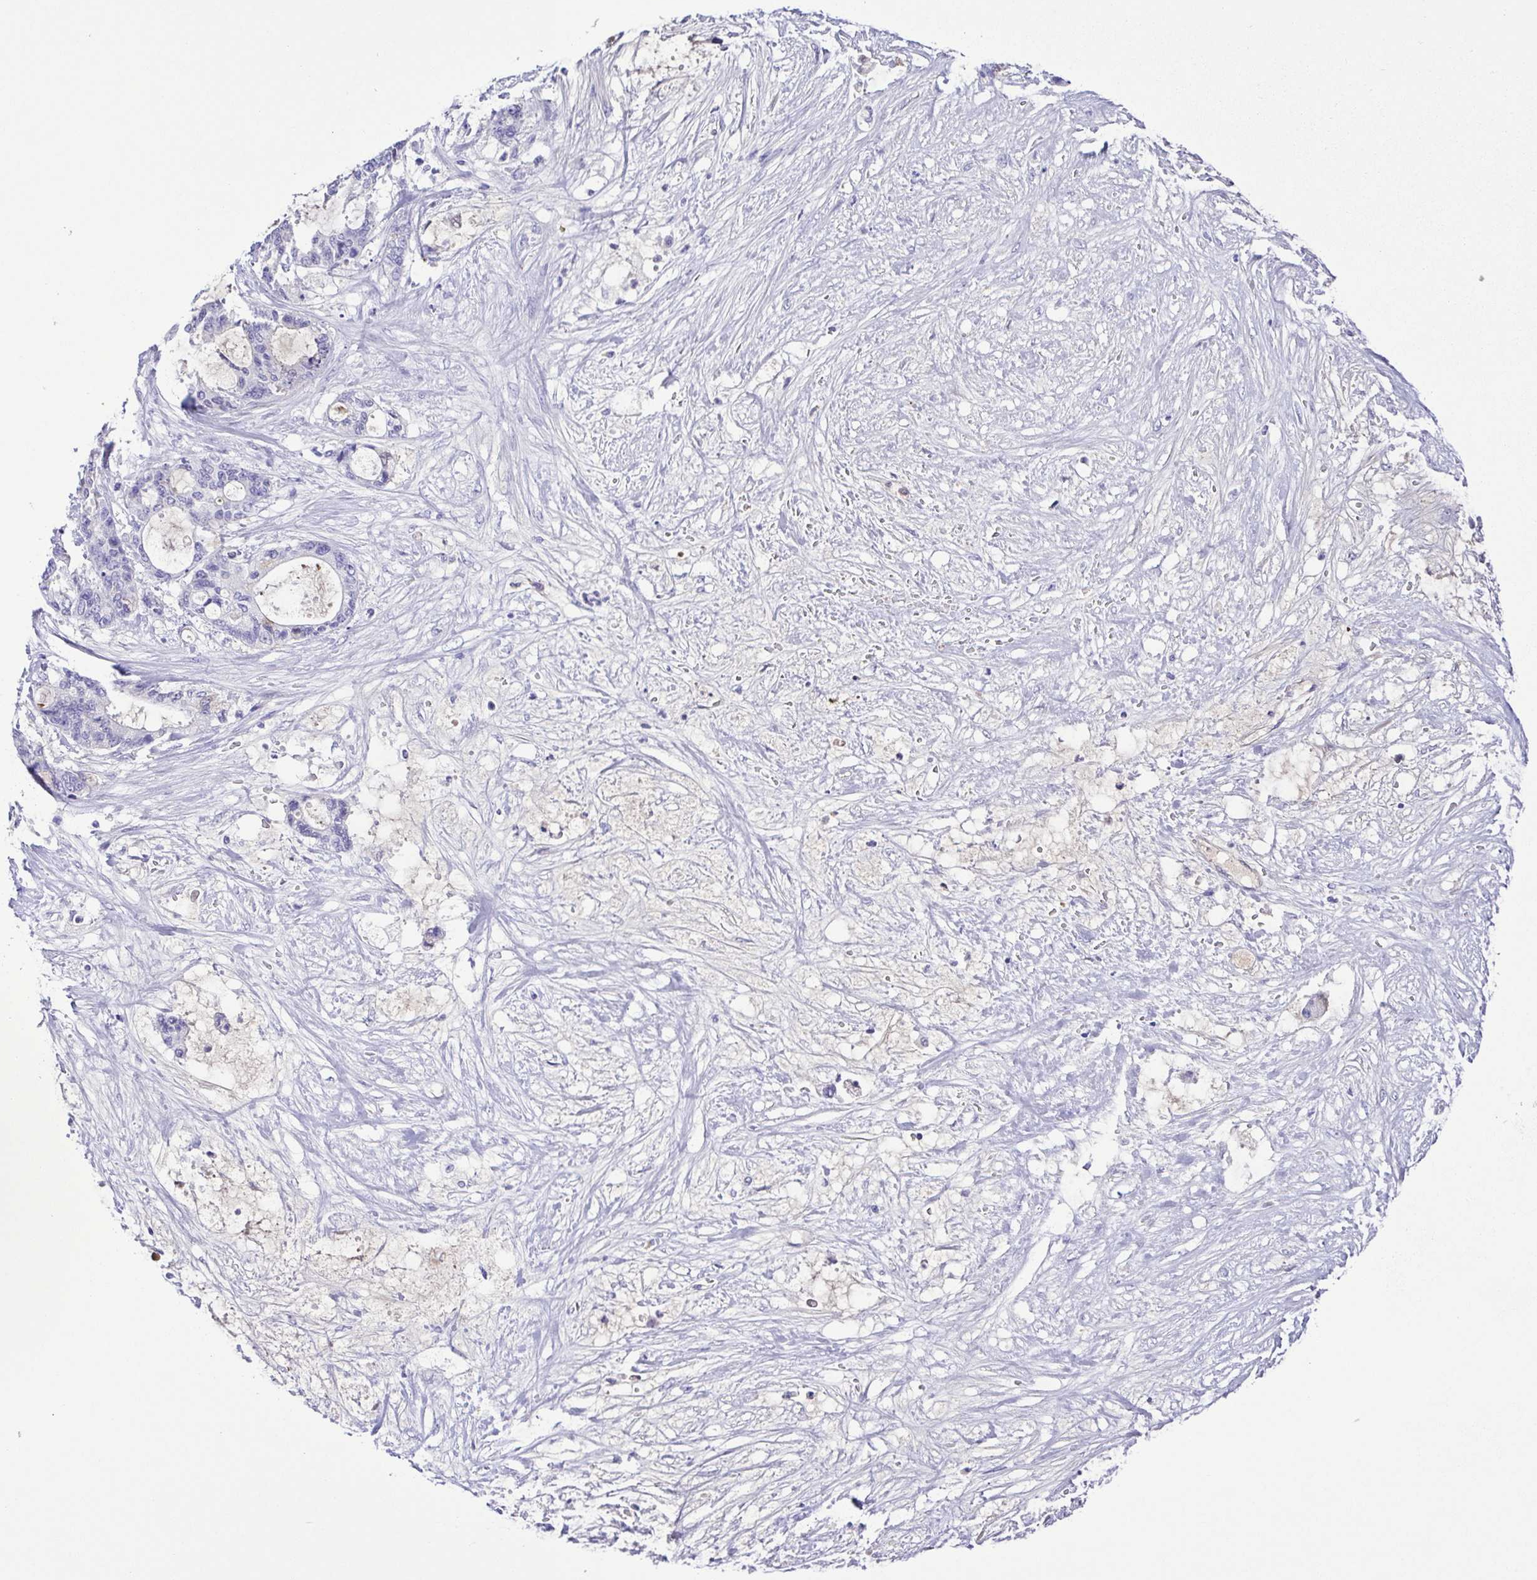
{"staining": {"intensity": "negative", "quantity": "none", "location": "none"}, "tissue": "liver cancer", "cell_type": "Tumor cells", "image_type": "cancer", "snomed": [{"axis": "morphology", "description": "Normal tissue, NOS"}, {"axis": "morphology", "description": "Cholangiocarcinoma"}, {"axis": "topography", "description": "Liver"}, {"axis": "topography", "description": "Peripheral nerve tissue"}], "caption": "The micrograph shows no staining of tumor cells in liver cancer.", "gene": "IGFL1", "patient": {"sex": "female", "age": 73}}